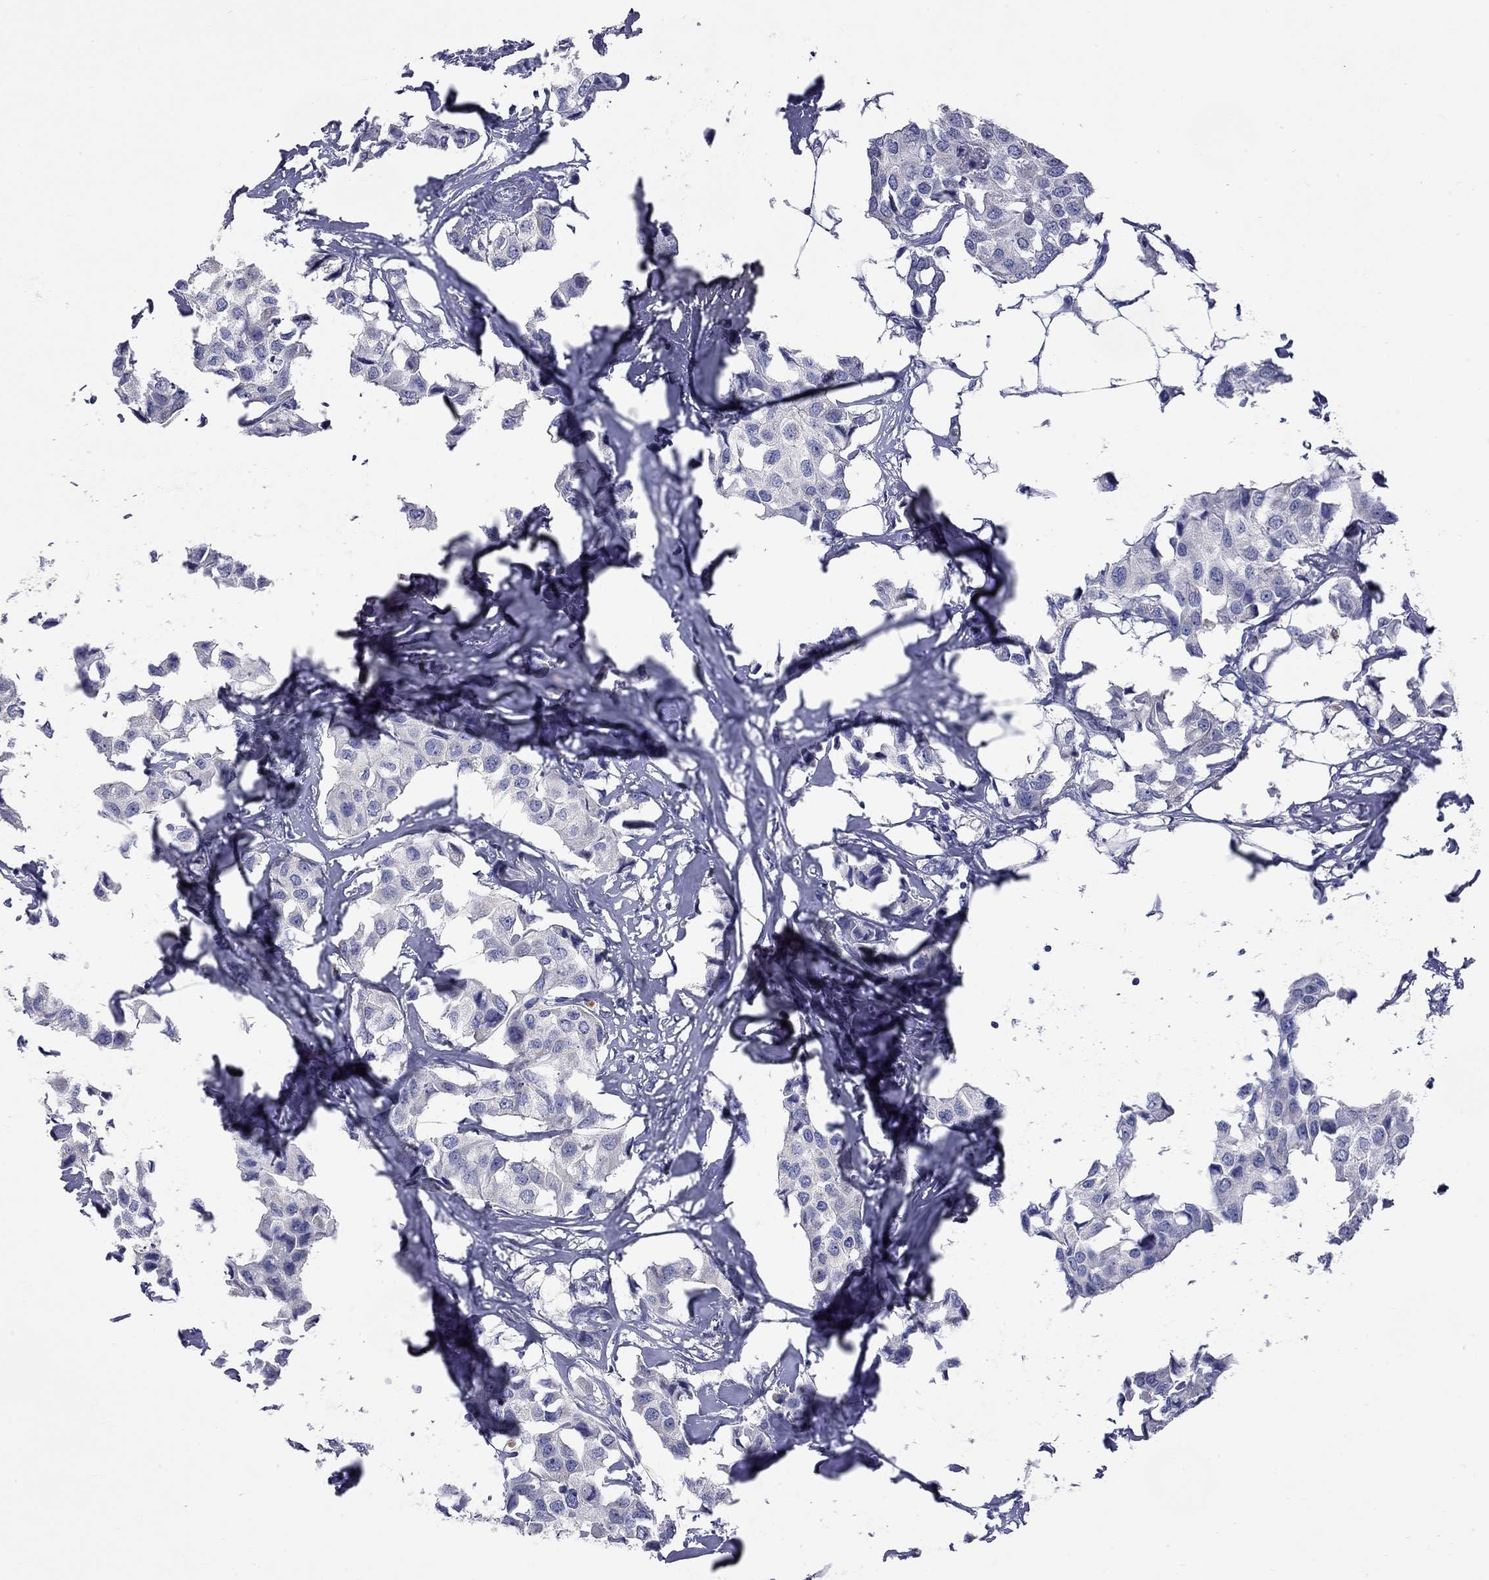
{"staining": {"intensity": "negative", "quantity": "none", "location": "none"}, "tissue": "breast cancer", "cell_type": "Tumor cells", "image_type": "cancer", "snomed": [{"axis": "morphology", "description": "Duct carcinoma"}, {"axis": "topography", "description": "Breast"}], "caption": "Human intraductal carcinoma (breast) stained for a protein using immunohistochemistry displays no expression in tumor cells.", "gene": "ABCB4", "patient": {"sex": "female", "age": 80}}